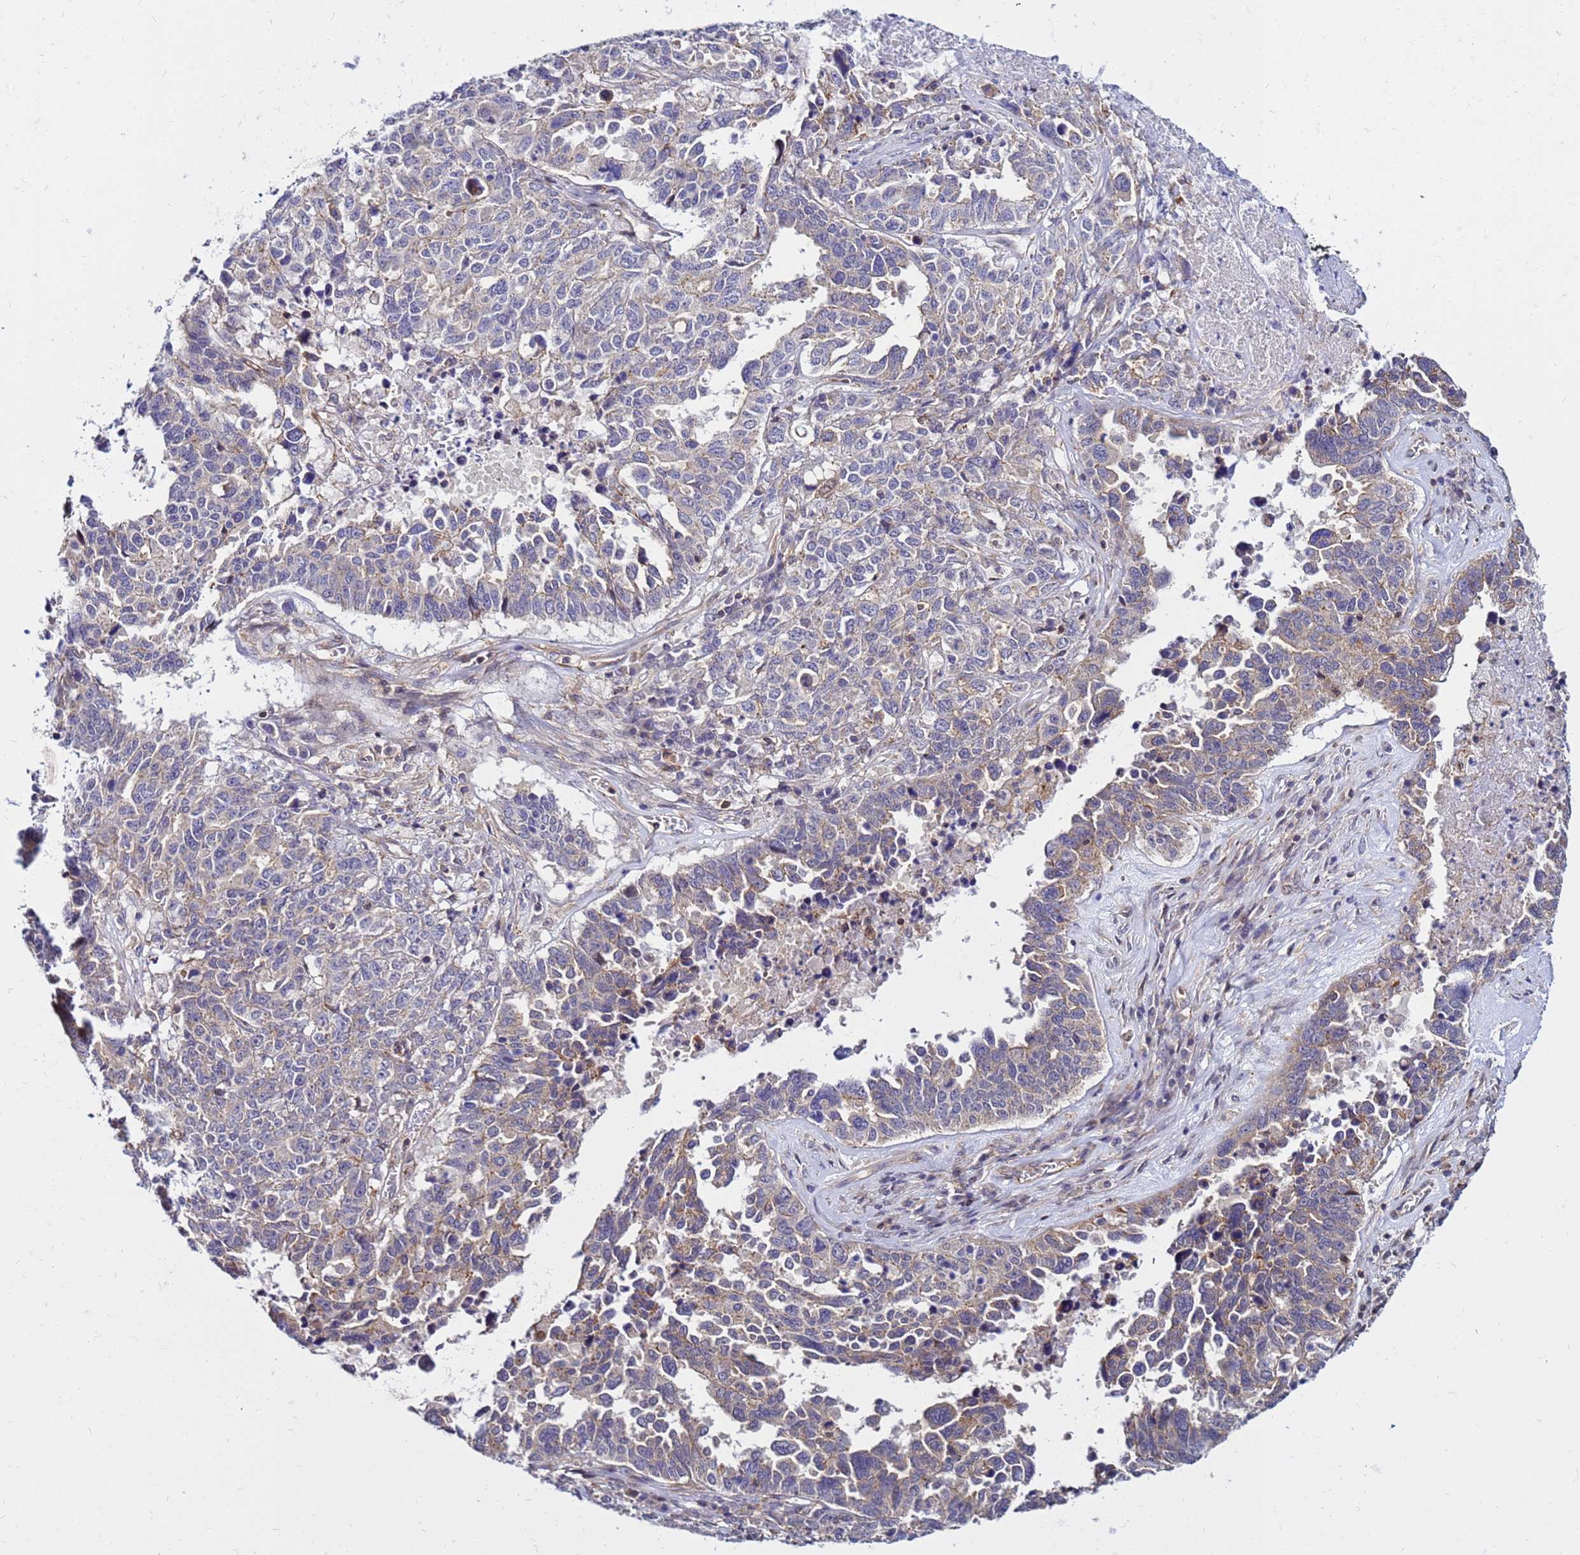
{"staining": {"intensity": "weak", "quantity": "25%-75%", "location": "cytoplasmic/membranous"}, "tissue": "ovarian cancer", "cell_type": "Tumor cells", "image_type": "cancer", "snomed": [{"axis": "morphology", "description": "Carcinoma, endometroid"}, {"axis": "topography", "description": "Ovary"}], "caption": "Endometroid carcinoma (ovarian) stained with immunohistochemistry reveals weak cytoplasmic/membranous expression in about 25%-75% of tumor cells.", "gene": "STK38", "patient": {"sex": "female", "age": 62}}